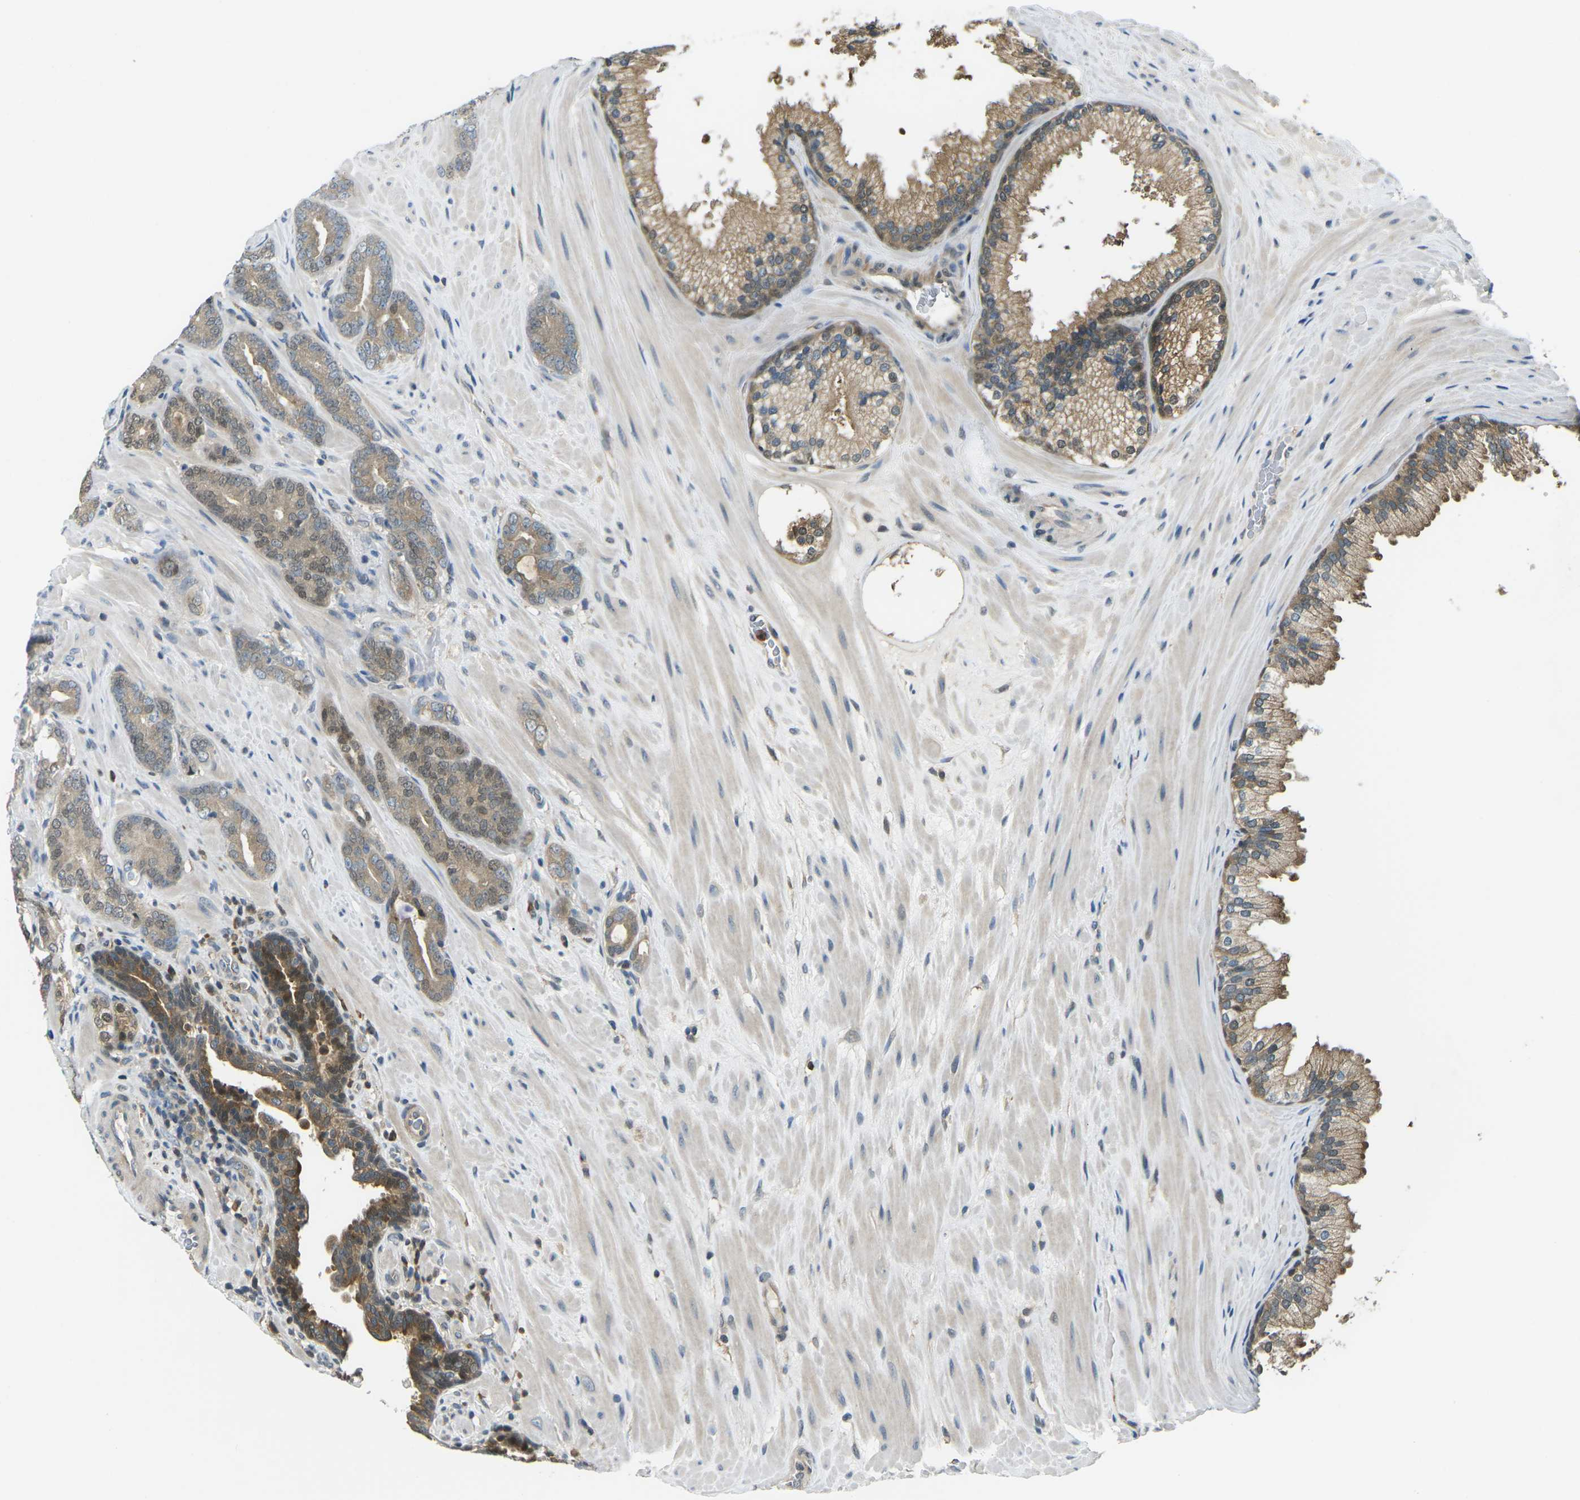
{"staining": {"intensity": "moderate", "quantity": ">75%", "location": "cytoplasmic/membranous,nuclear"}, "tissue": "prostate cancer", "cell_type": "Tumor cells", "image_type": "cancer", "snomed": [{"axis": "morphology", "description": "Adenocarcinoma, Low grade"}, {"axis": "topography", "description": "Prostate"}], "caption": "Immunohistochemistry histopathology image of prostate cancer (low-grade adenocarcinoma) stained for a protein (brown), which demonstrates medium levels of moderate cytoplasmic/membranous and nuclear positivity in about >75% of tumor cells.", "gene": "PIEZO2", "patient": {"sex": "male", "age": 63}}